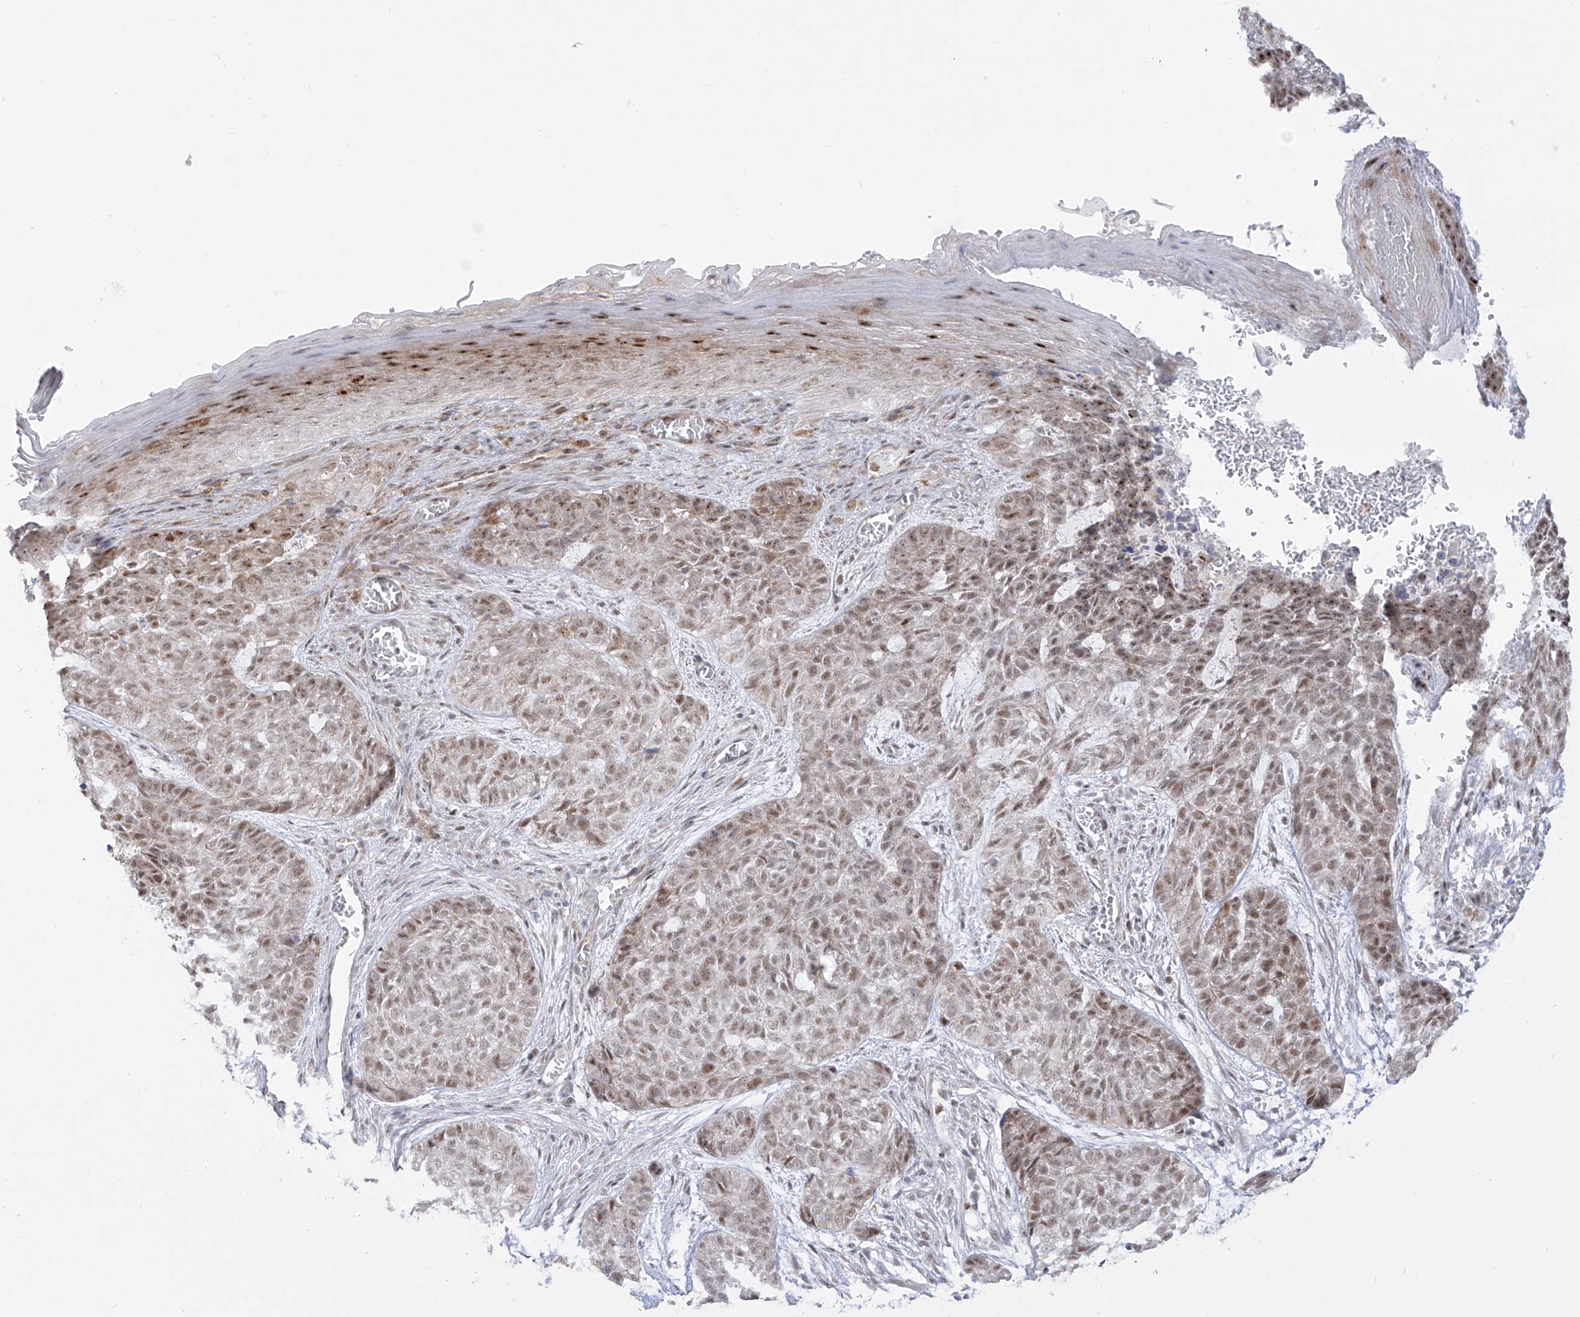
{"staining": {"intensity": "weak", "quantity": "25%-75%", "location": "nuclear"}, "tissue": "skin cancer", "cell_type": "Tumor cells", "image_type": "cancer", "snomed": [{"axis": "morphology", "description": "Basal cell carcinoma"}, {"axis": "topography", "description": "Skin"}], "caption": "The micrograph reveals staining of skin cancer, revealing weak nuclear protein expression (brown color) within tumor cells.", "gene": "ZNF180", "patient": {"sex": "female", "age": 64}}